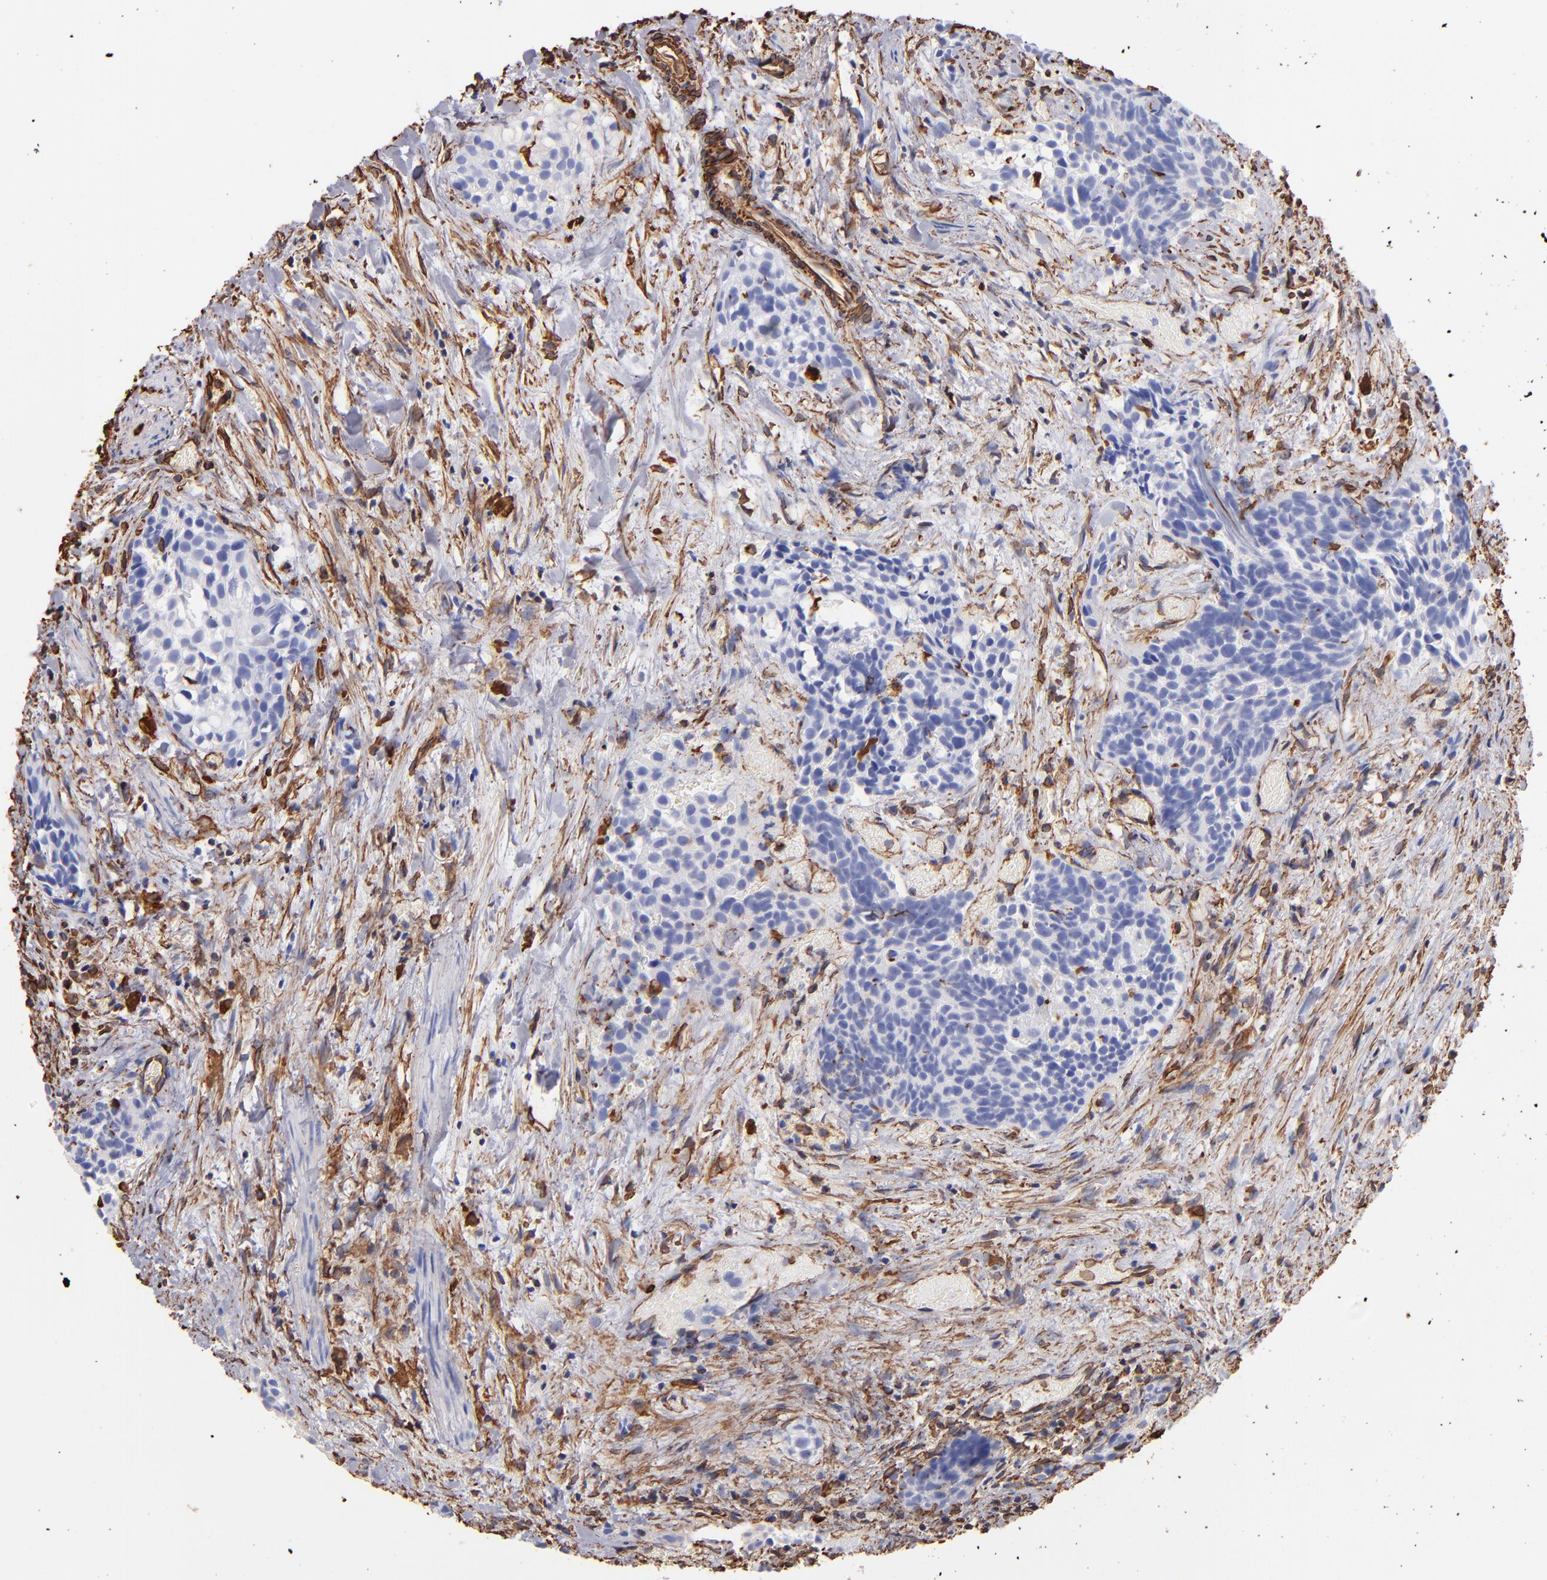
{"staining": {"intensity": "negative", "quantity": "none", "location": "none"}, "tissue": "urothelial cancer", "cell_type": "Tumor cells", "image_type": "cancer", "snomed": [{"axis": "morphology", "description": "Urothelial carcinoma, High grade"}, {"axis": "topography", "description": "Urinary bladder"}], "caption": "Immunohistochemical staining of urothelial cancer exhibits no significant expression in tumor cells. (IHC, brightfield microscopy, high magnification).", "gene": "VIM", "patient": {"sex": "female", "age": 78}}